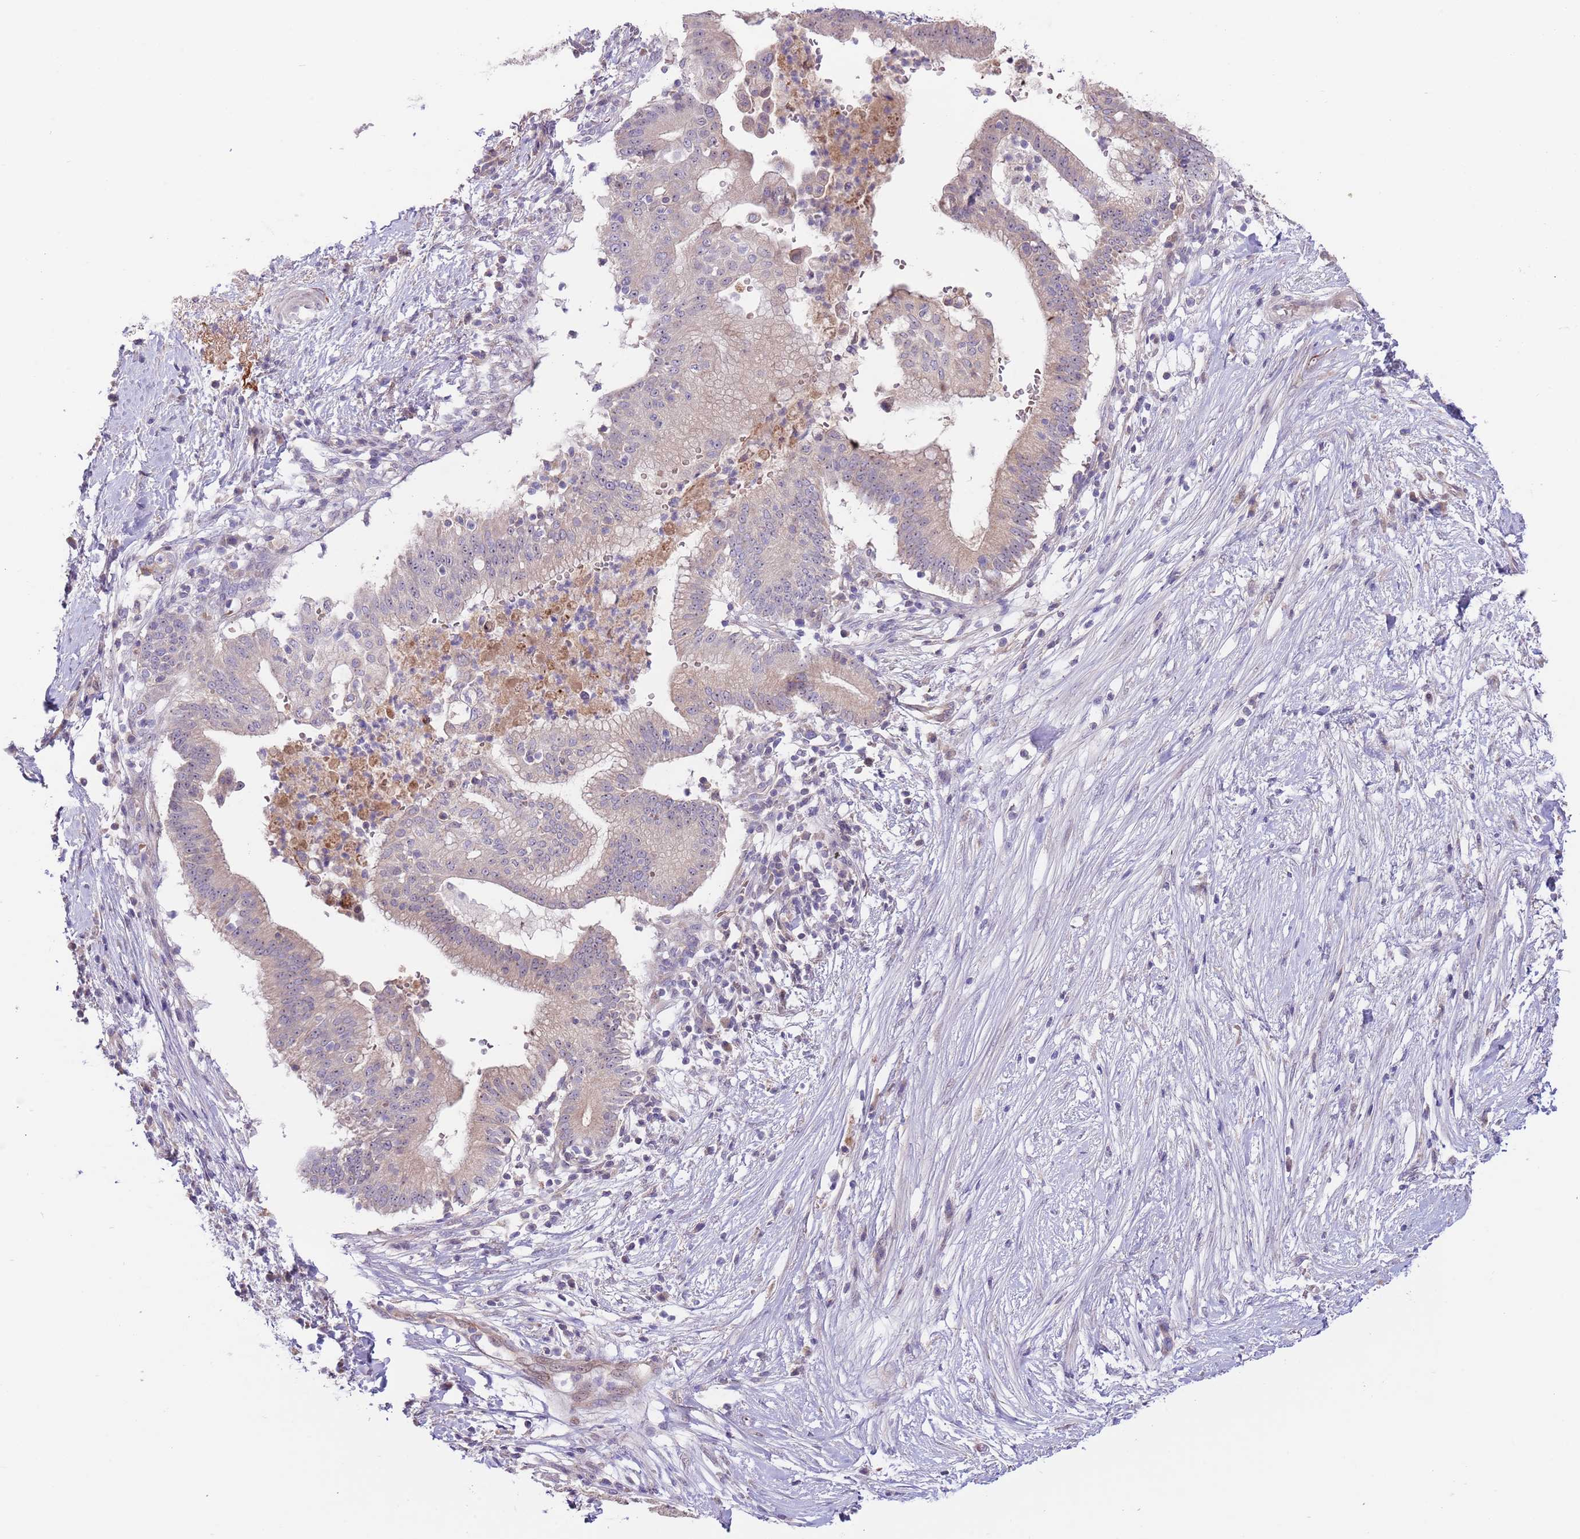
{"staining": {"intensity": "weak", "quantity": "25%-75%", "location": "cytoplasmic/membranous"}, "tissue": "pancreatic cancer", "cell_type": "Tumor cells", "image_type": "cancer", "snomed": [{"axis": "morphology", "description": "Adenocarcinoma, NOS"}, {"axis": "topography", "description": "Pancreas"}], "caption": "Pancreatic cancer stained with a protein marker displays weak staining in tumor cells.", "gene": "AP1S2", "patient": {"sex": "male", "age": 68}}